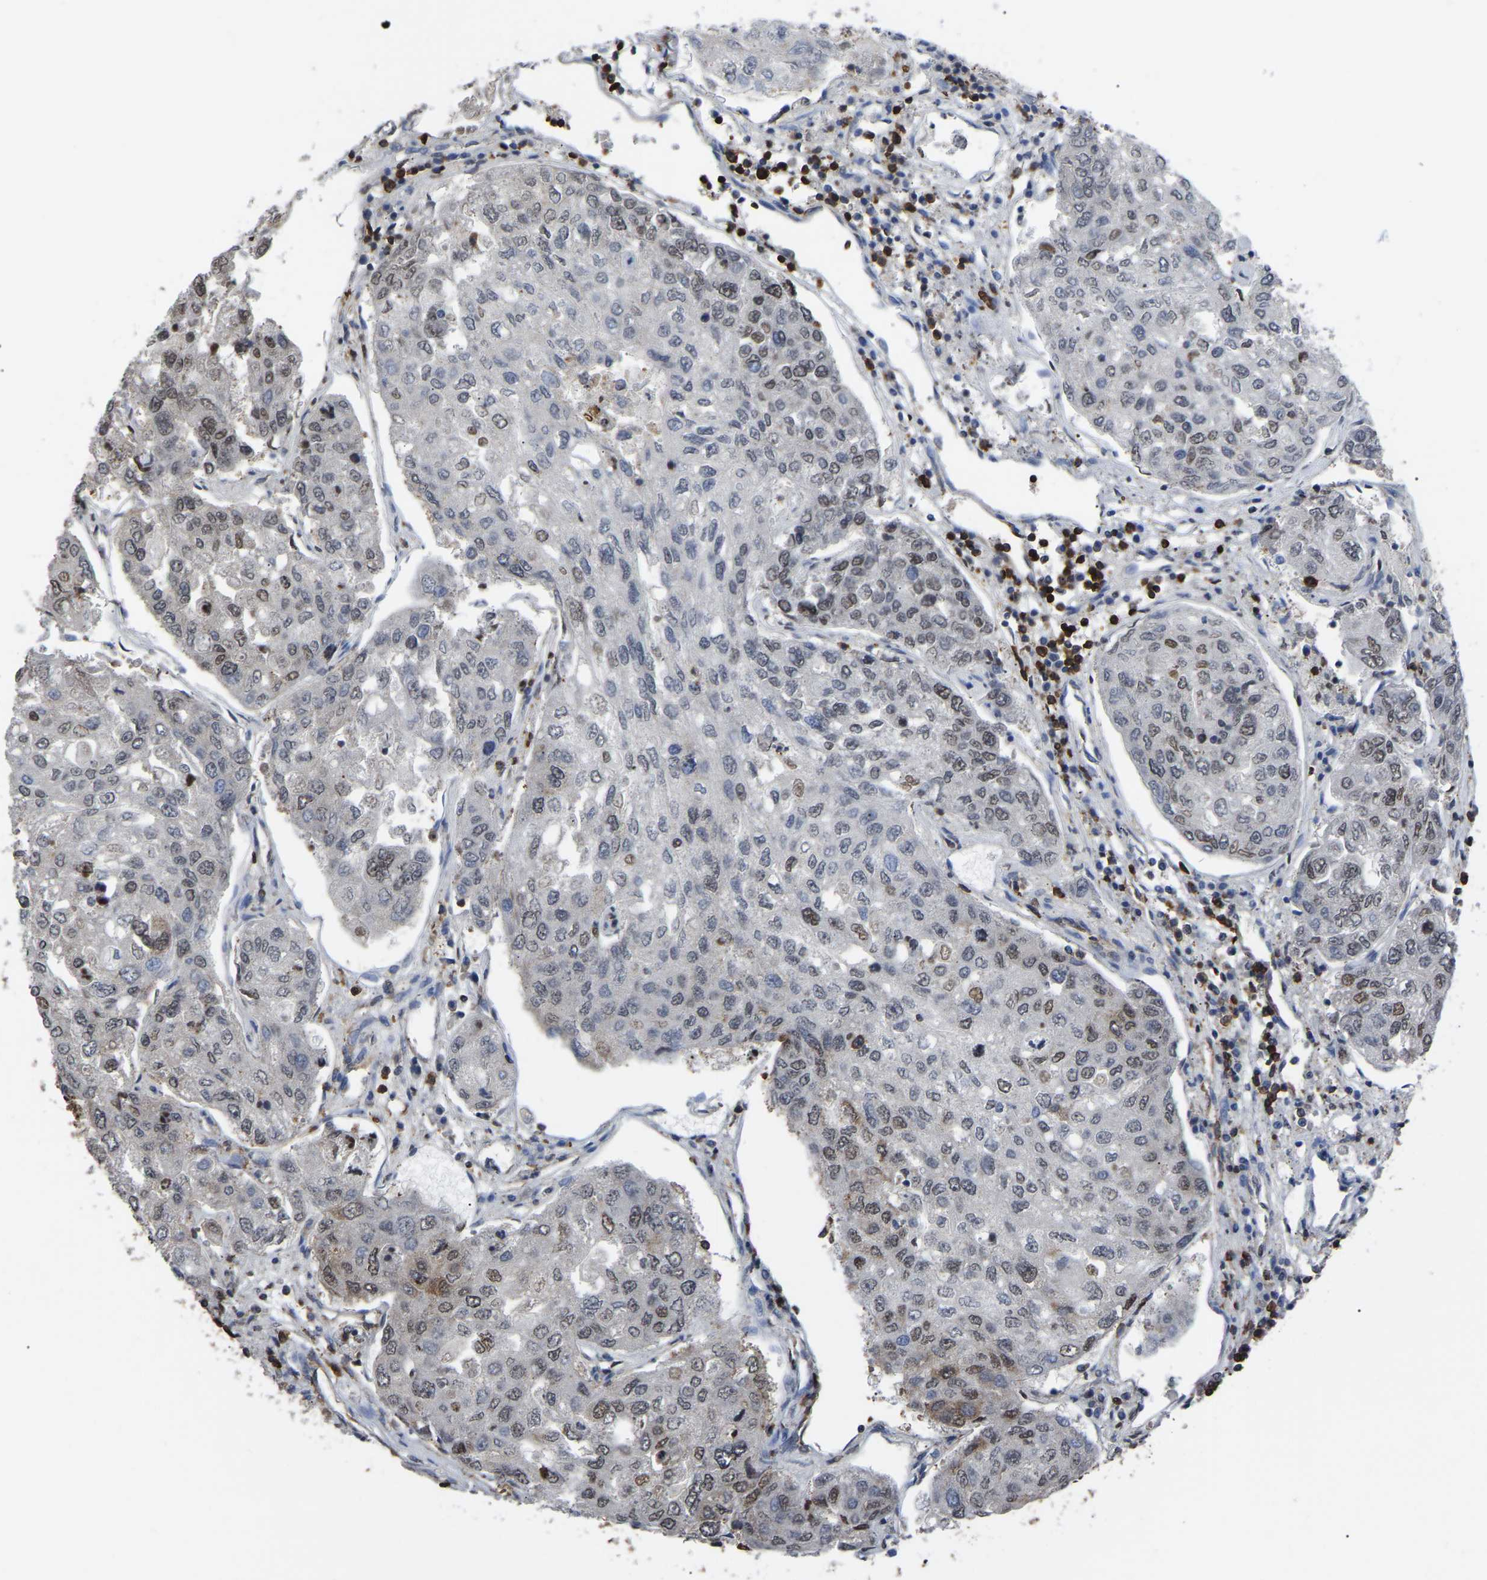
{"staining": {"intensity": "strong", "quantity": "25%-75%", "location": "nuclear"}, "tissue": "urothelial cancer", "cell_type": "Tumor cells", "image_type": "cancer", "snomed": [{"axis": "morphology", "description": "Urothelial carcinoma, High grade"}, {"axis": "topography", "description": "Lymph node"}, {"axis": "topography", "description": "Urinary bladder"}], "caption": "Immunohistochemical staining of urothelial carcinoma (high-grade) displays high levels of strong nuclear expression in approximately 25%-75% of tumor cells.", "gene": "RBL2", "patient": {"sex": "male", "age": 51}}